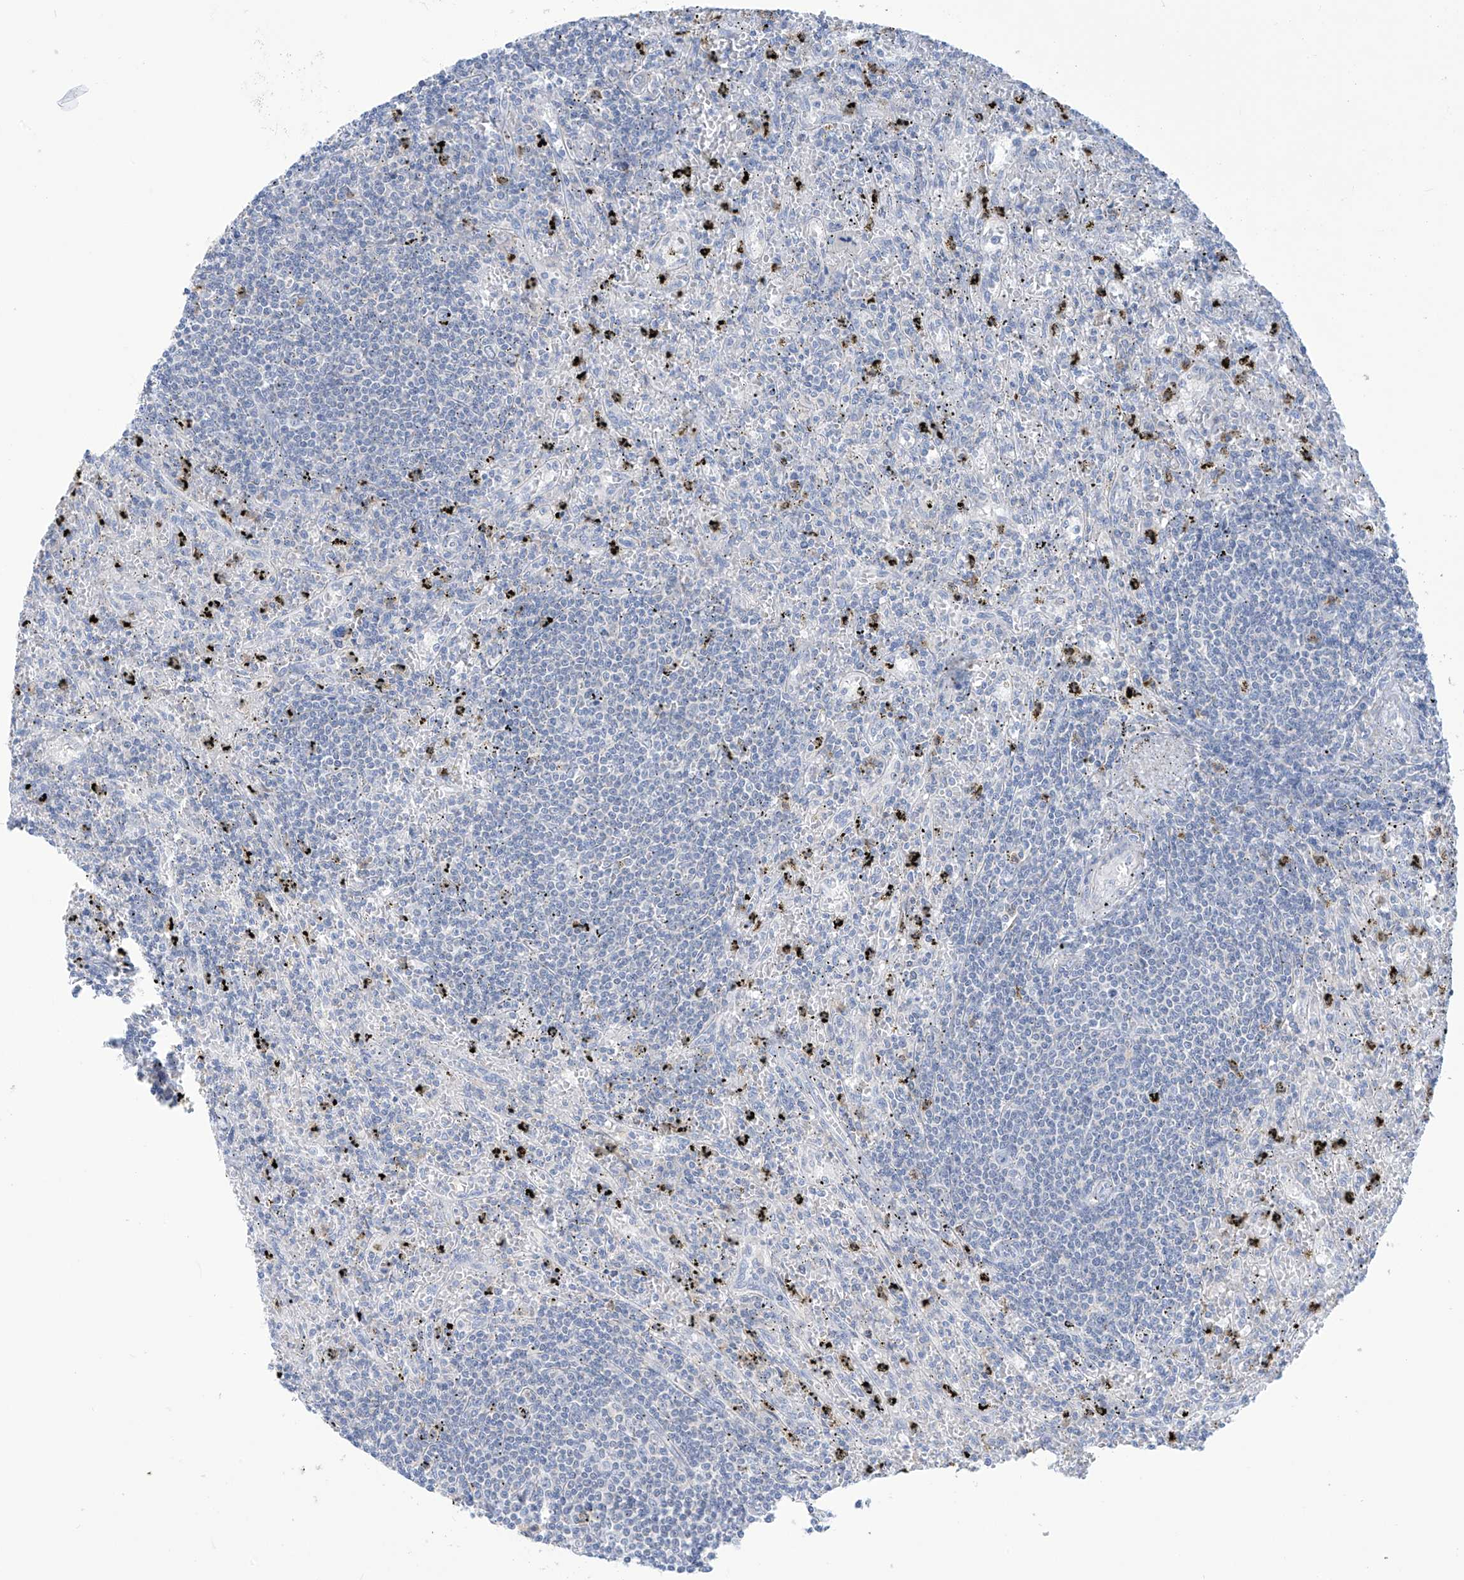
{"staining": {"intensity": "negative", "quantity": "none", "location": "none"}, "tissue": "lymphoma", "cell_type": "Tumor cells", "image_type": "cancer", "snomed": [{"axis": "morphology", "description": "Malignant lymphoma, non-Hodgkin's type, Low grade"}, {"axis": "topography", "description": "Spleen"}], "caption": "This image is of malignant lymphoma, non-Hodgkin's type (low-grade) stained with immunohistochemistry (IHC) to label a protein in brown with the nuclei are counter-stained blue. There is no expression in tumor cells. (DAB (3,3'-diaminobenzidine) immunohistochemistry with hematoxylin counter stain).", "gene": "FABP2", "patient": {"sex": "male", "age": 76}}